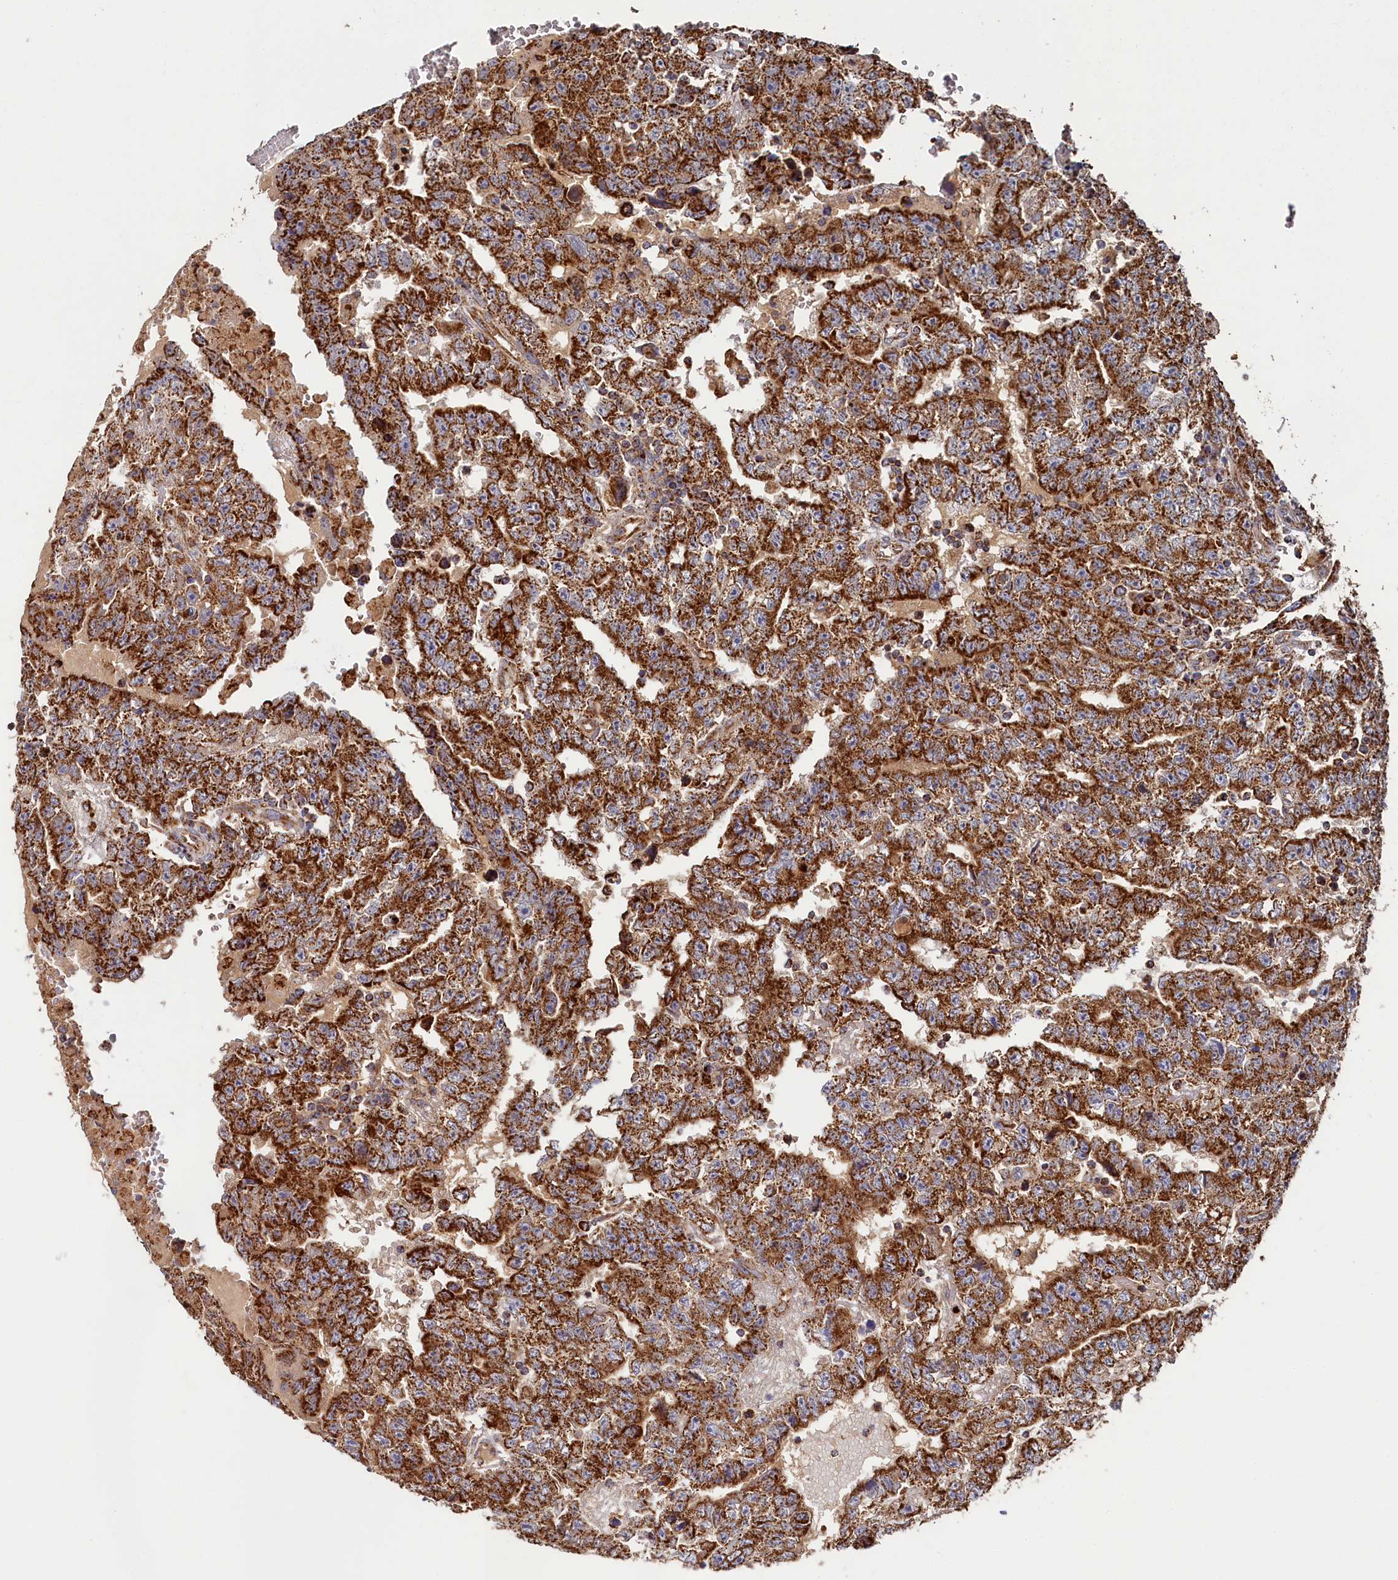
{"staining": {"intensity": "strong", "quantity": ">75%", "location": "cytoplasmic/membranous"}, "tissue": "testis cancer", "cell_type": "Tumor cells", "image_type": "cancer", "snomed": [{"axis": "morphology", "description": "Carcinoma, Embryonal, NOS"}, {"axis": "topography", "description": "Testis"}], "caption": "Testis cancer was stained to show a protein in brown. There is high levels of strong cytoplasmic/membranous positivity in approximately >75% of tumor cells.", "gene": "HAUS2", "patient": {"sex": "male", "age": 25}}